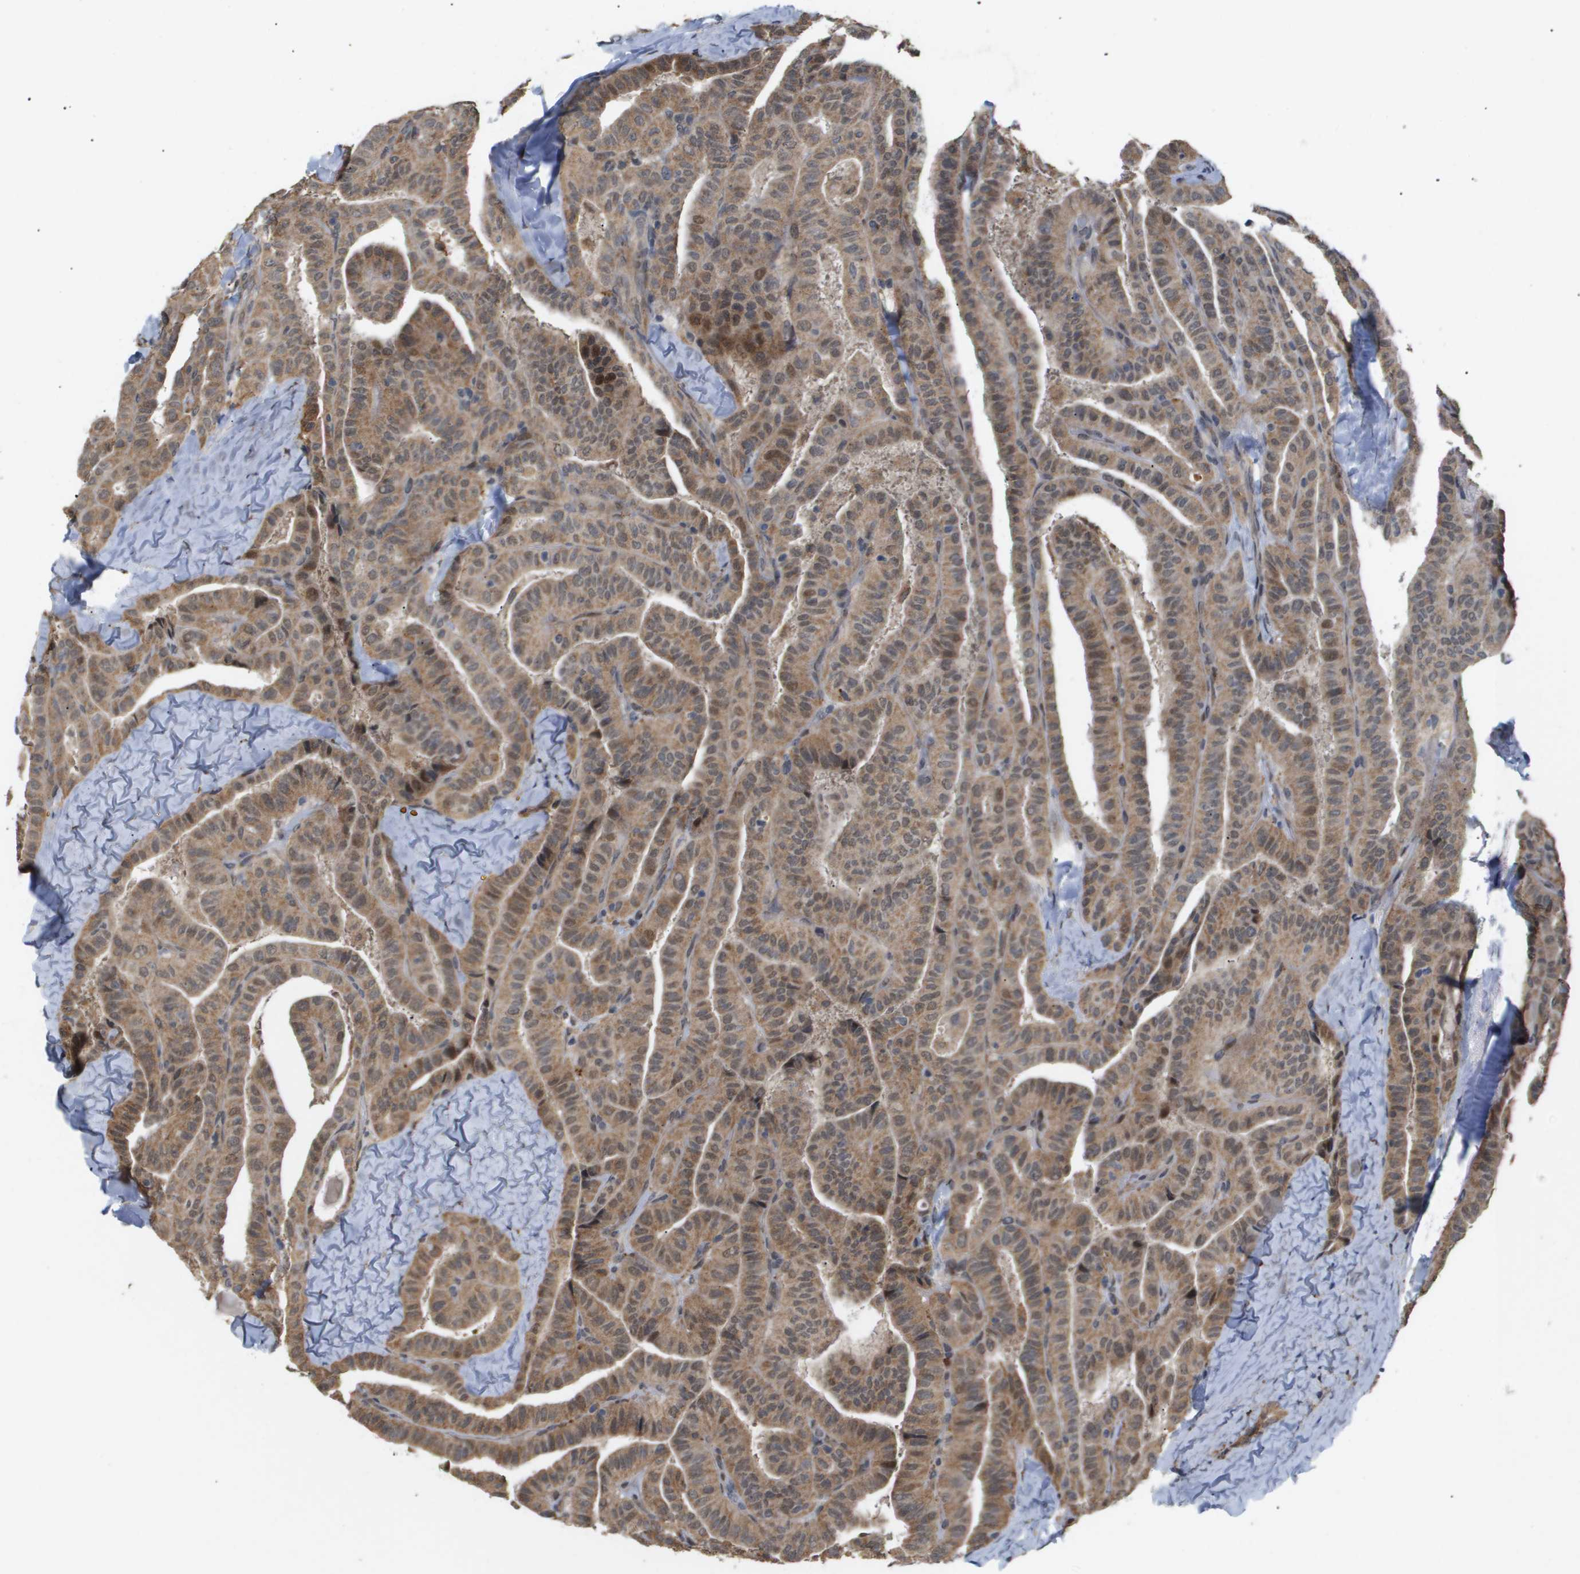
{"staining": {"intensity": "moderate", "quantity": ">75%", "location": "cytoplasmic/membranous"}, "tissue": "thyroid cancer", "cell_type": "Tumor cells", "image_type": "cancer", "snomed": [{"axis": "morphology", "description": "Papillary adenocarcinoma, NOS"}, {"axis": "topography", "description": "Thyroid gland"}], "caption": "Brown immunohistochemical staining in human papillary adenocarcinoma (thyroid) demonstrates moderate cytoplasmic/membranous staining in approximately >75% of tumor cells. The staining was performed using DAB, with brown indicating positive protein expression. Nuclei are stained blue with hematoxylin.", "gene": "PDGFB", "patient": {"sex": "male", "age": 77}}